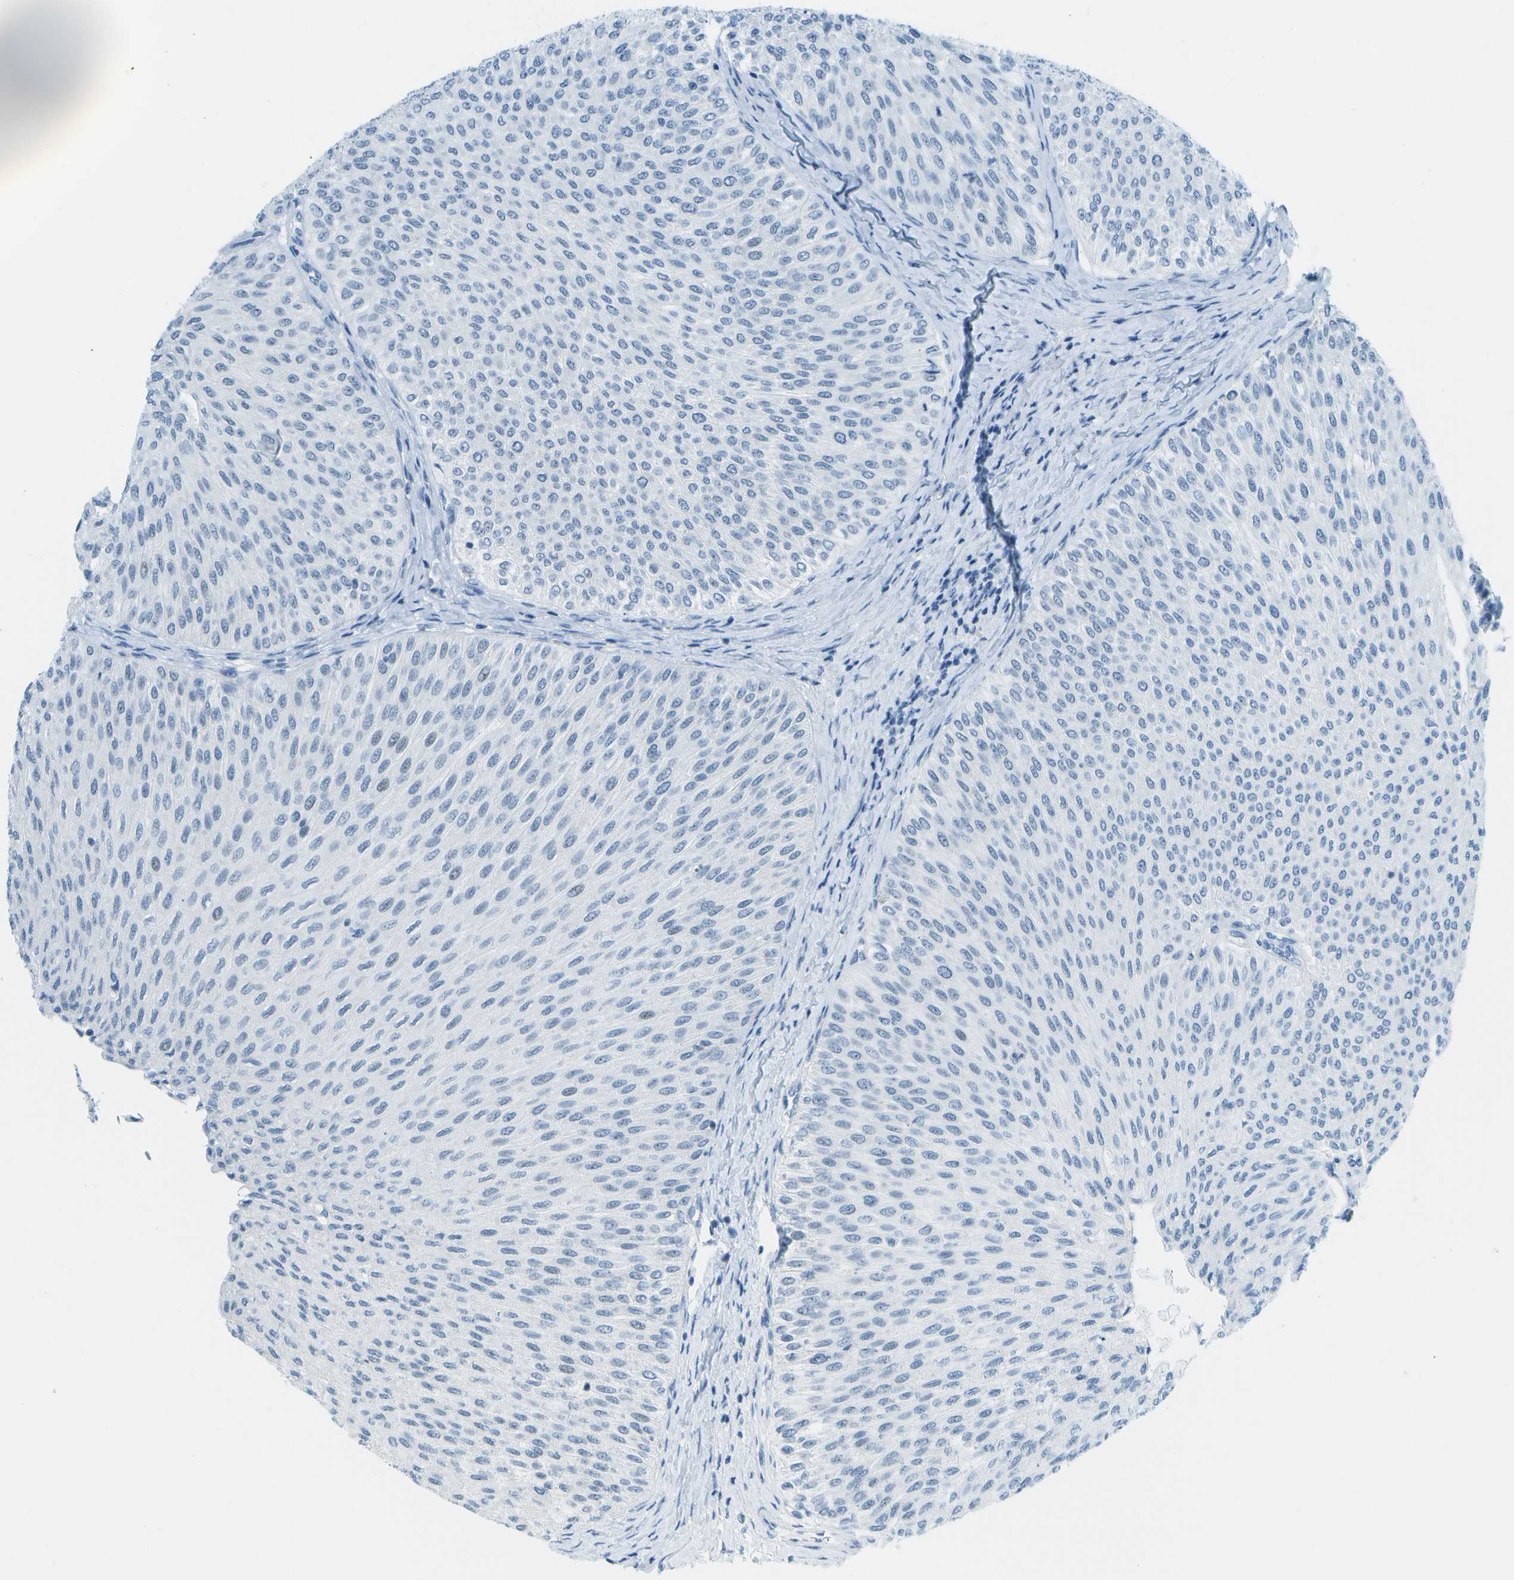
{"staining": {"intensity": "negative", "quantity": "none", "location": "none"}, "tissue": "urothelial cancer", "cell_type": "Tumor cells", "image_type": "cancer", "snomed": [{"axis": "morphology", "description": "Urothelial carcinoma, Low grade"}, {"axis": "topography", "description": "Urinary bladder"}], "caption": "An image of human urothelial cancer is negative for staining in tumor cells.", "gene": "NEK11", "patient": {"sex": "male", "age": 78}}